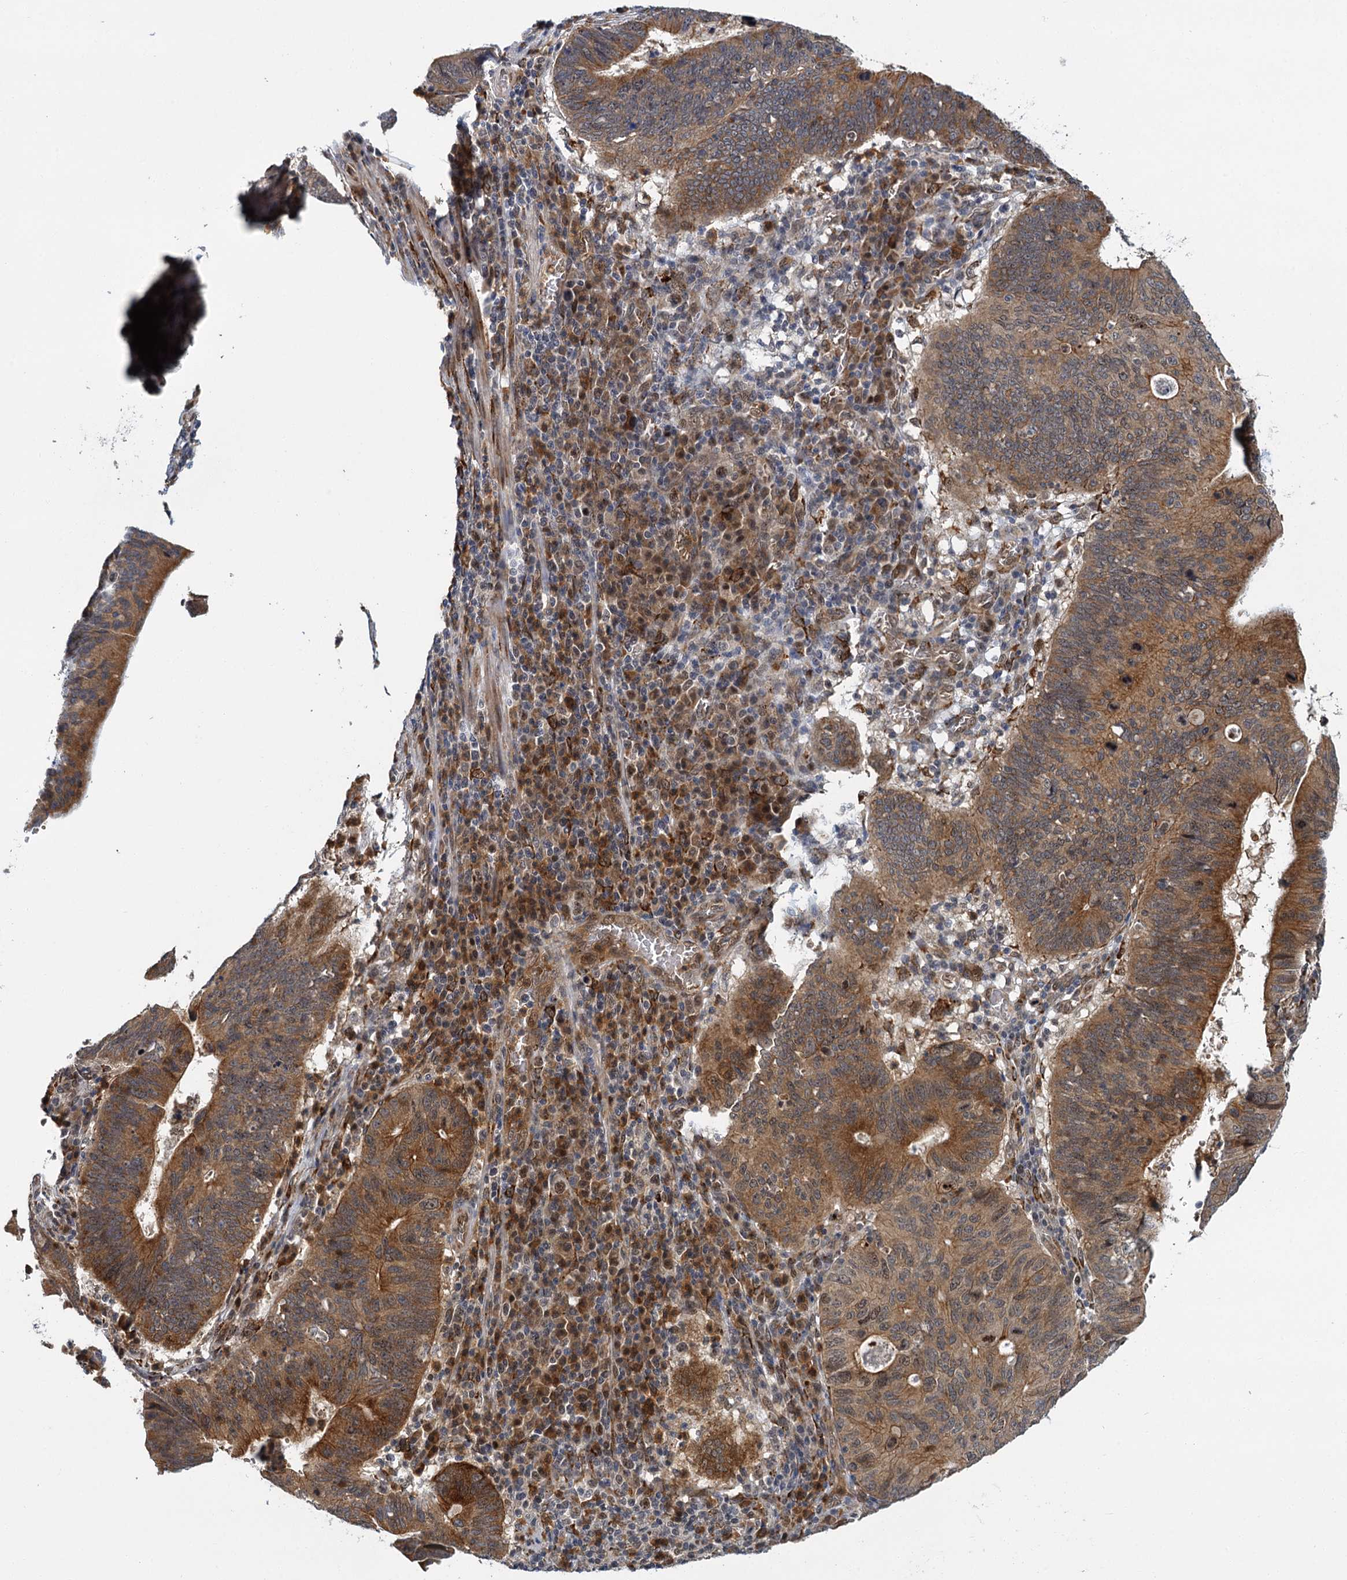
{"staining": {"intensity": "strong", "quantity": ">75%", "location": "cytoplasmic/membranous"}, "tissue": "stomach cancer", "cell_type": "Tumor cells", "image_type": "cancer", "snomed": [{"axis": "morphology", "description": "Adenocarcinoma, NOS"}, {"axis": "topography", "description": "Stomach"}], "caption": "An immunohistochemistry (IHC) photomicrograph of neoplastic tissue is shown. Protein staining in brown shows strong cytoplasmic/membranous positivity in stomach cancer within tumor cells.", "gene": "APBA2", "patient": {"sex": "male", "age": 59}}